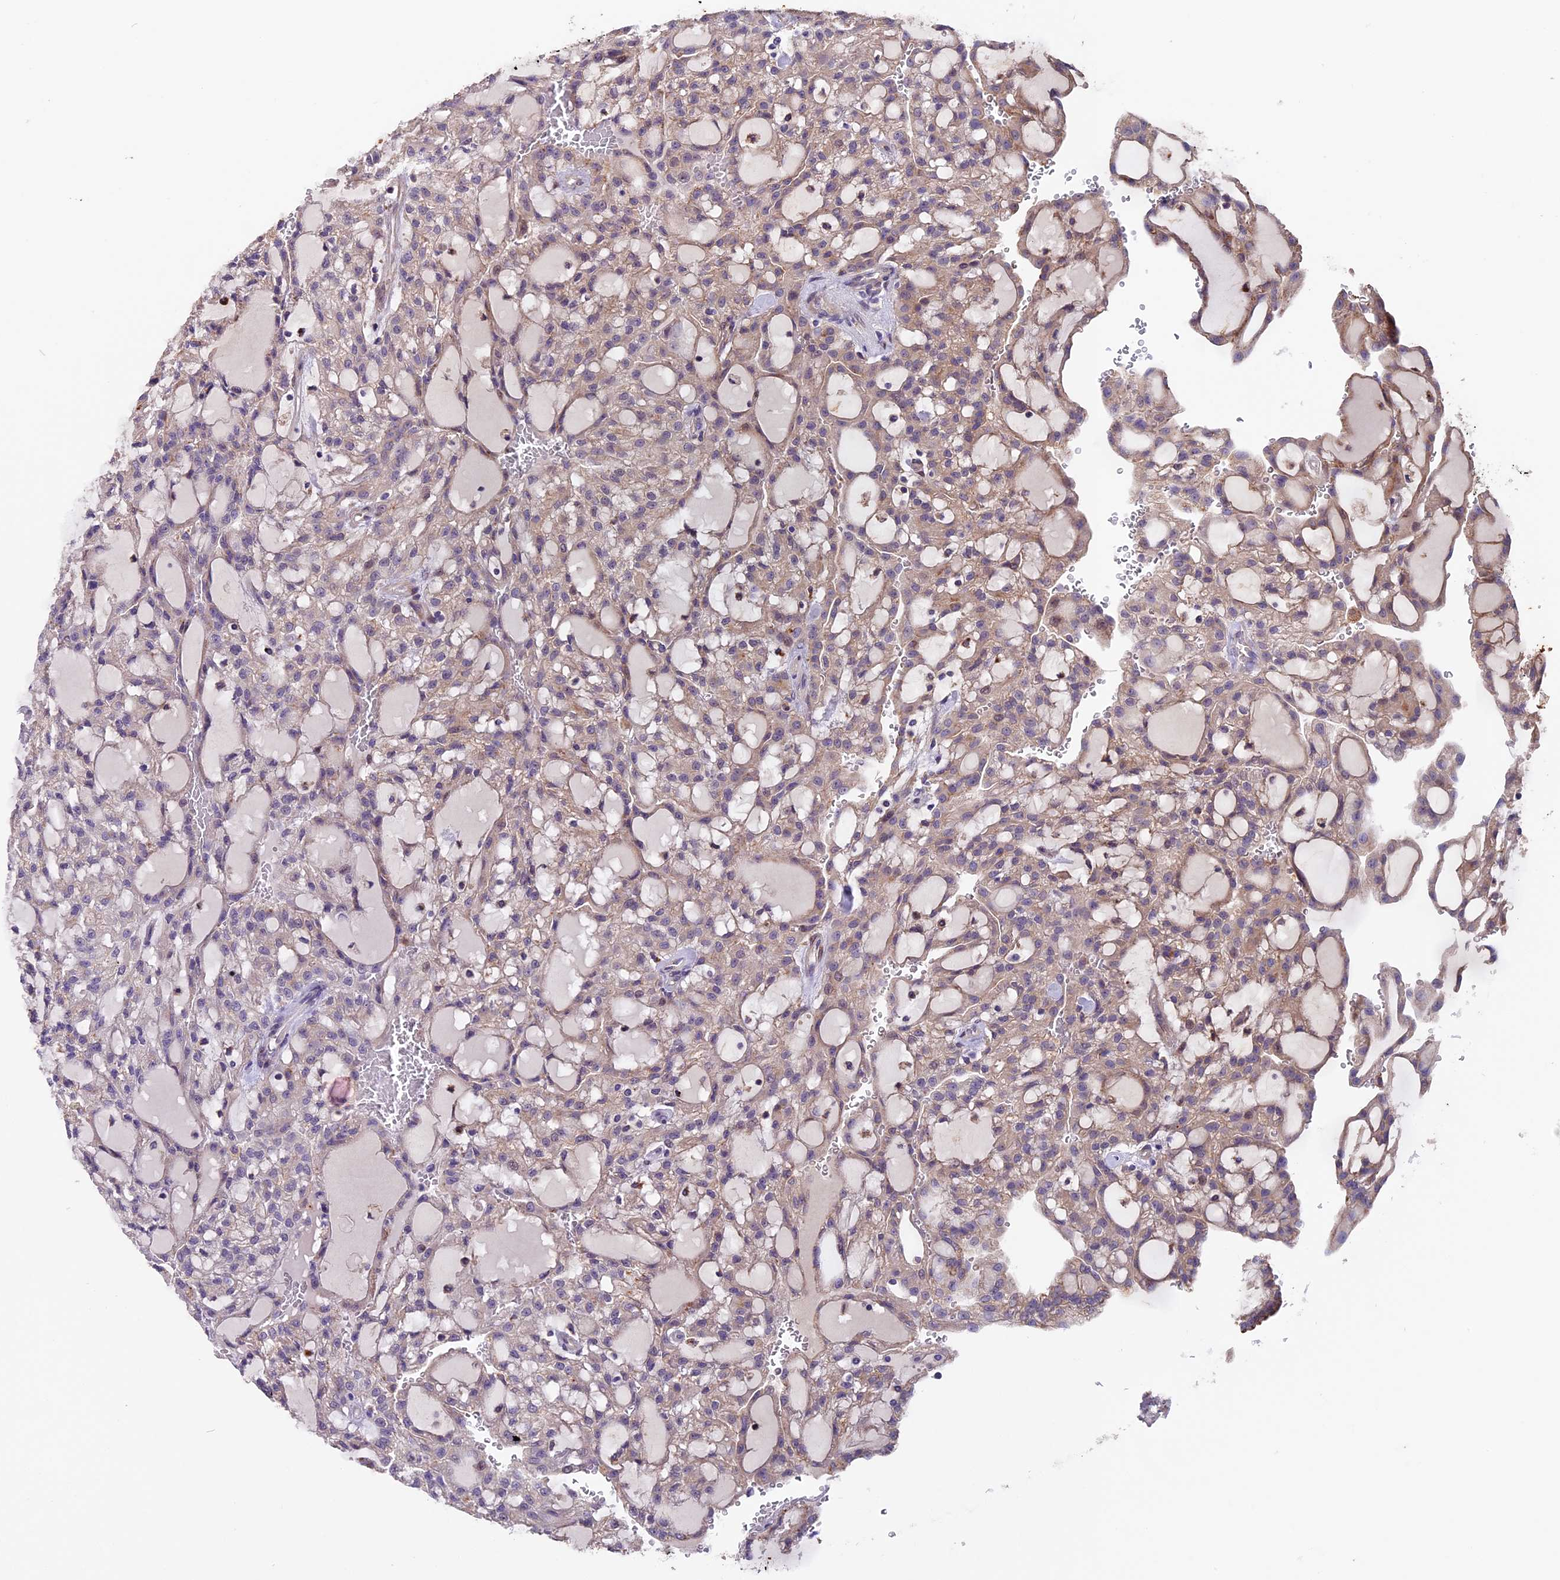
{"staining": {"intensity": "weak", "quantity": ">75%", "location": "cytoplasmic/membranous"}, "tissue": "renal cancer", "cell_type": "Tumor cells", "image_type": "cancer", "snomed": [{"axis": "morphology", "description": "Adenocarcinoma, NOS"}, {"axis": "topography", "description": "Kidney"}], "caption": "An image of human renal cancer stained for a protein displays weak cytoplasmic/membranous brown staining in tumor cells.", "gene": "NCK2", "patient": {"sex": "male", "age": 63}}